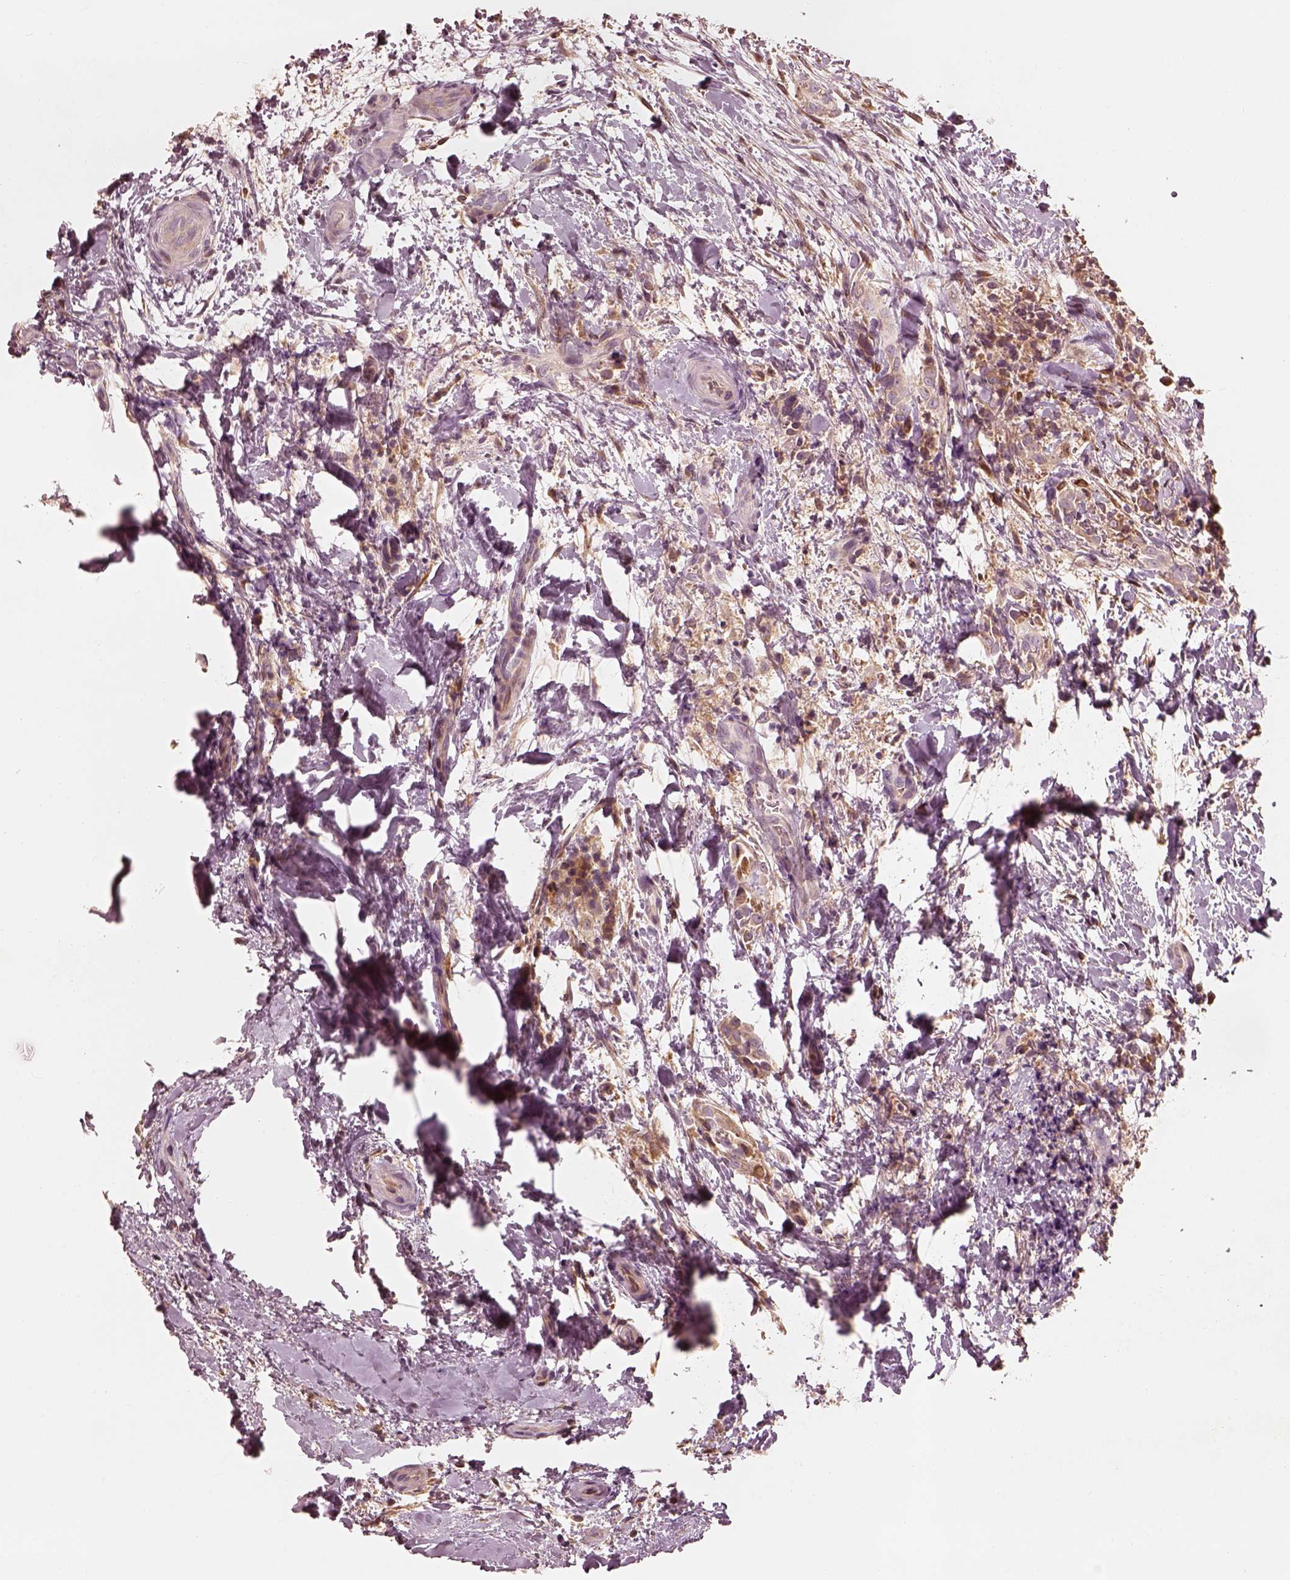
{"staining": {"intensity": "weak", "quantity": ">75%", "location": "cytoplasmic/membranous"}, "tissue": "thyroid cancer", "cell_type": "Tumor cells", "image_type": "cancer", "snomed": [{"axis": "morphology", "description": "Papillary adenocarcinoma, NOS"}, {"axis": "topography", "description": "Thyroid gland"}], "caption": "Immunohistochemistry (IHC) (DAB (3,3'-diaminobenzidine)) staining of thyroid cancer exhibits weak cytoplasmic/membranous protein positivity in approximately >75% of tumor cells.", "gene": "WLS", "patient": {"sex": "male", "age": 61}}